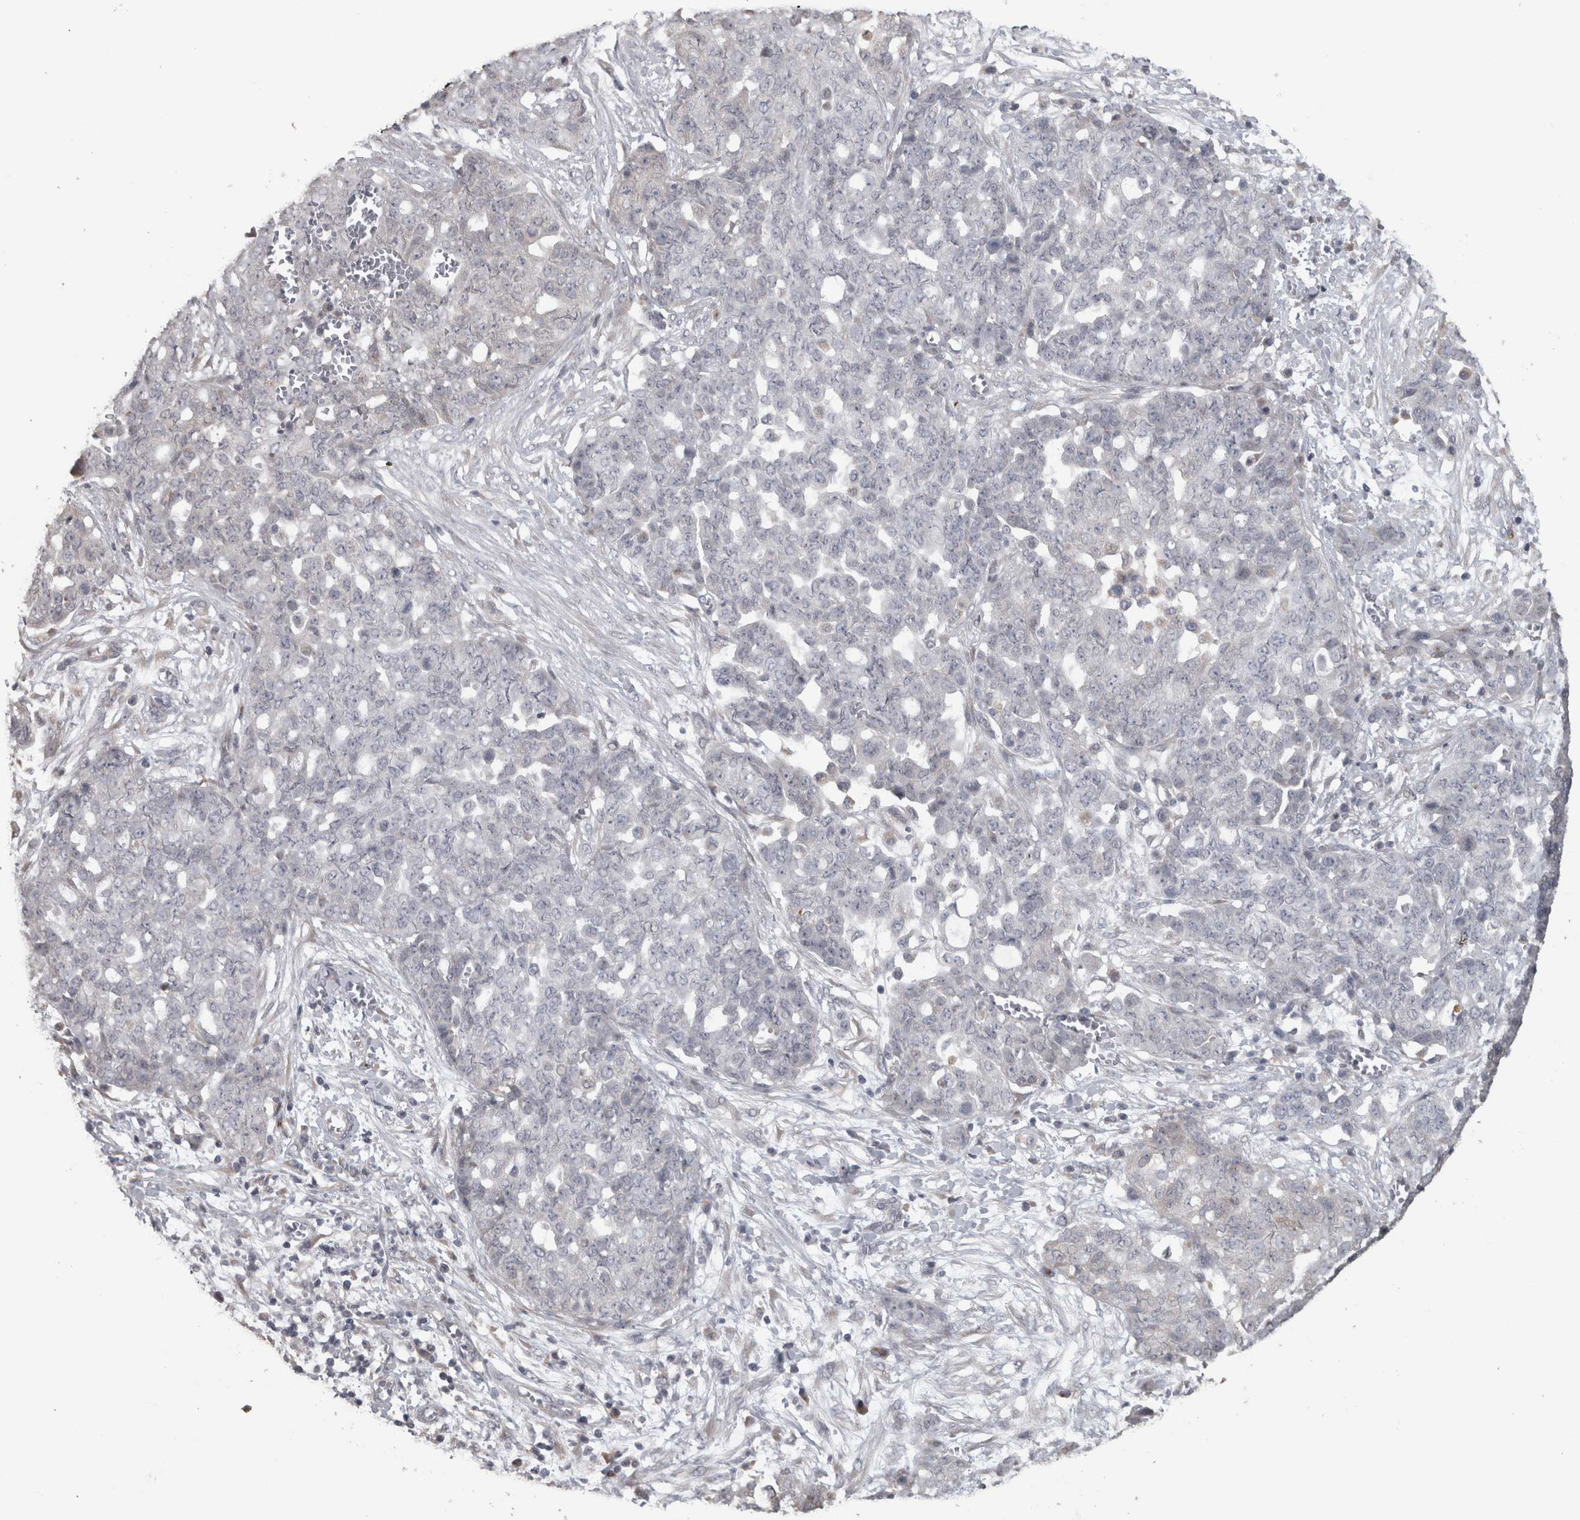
{"staining": {"intensity": "negative", "quantity": "none", "location": "none"}, "tissue": "ovarian cancer", "cell_type": "Tumor cells", "image_type": "cancer", "snomed": [{"axis": "morphology", "description": "Cystadenocarcinoma, serous, NOS"}, {"axis": "topography", "description": "Soft tissue"}, {"axis": "topography", "description": "Ovary"}], "caption": "IHC of human ovarian serous cystadenocarcinoma displays no positivity in tumor cells. (Brightfield microscopy of DAB IHC at high magnification).", "gene": "RAB29", "patient": {"sex": "female", "age": 57}}